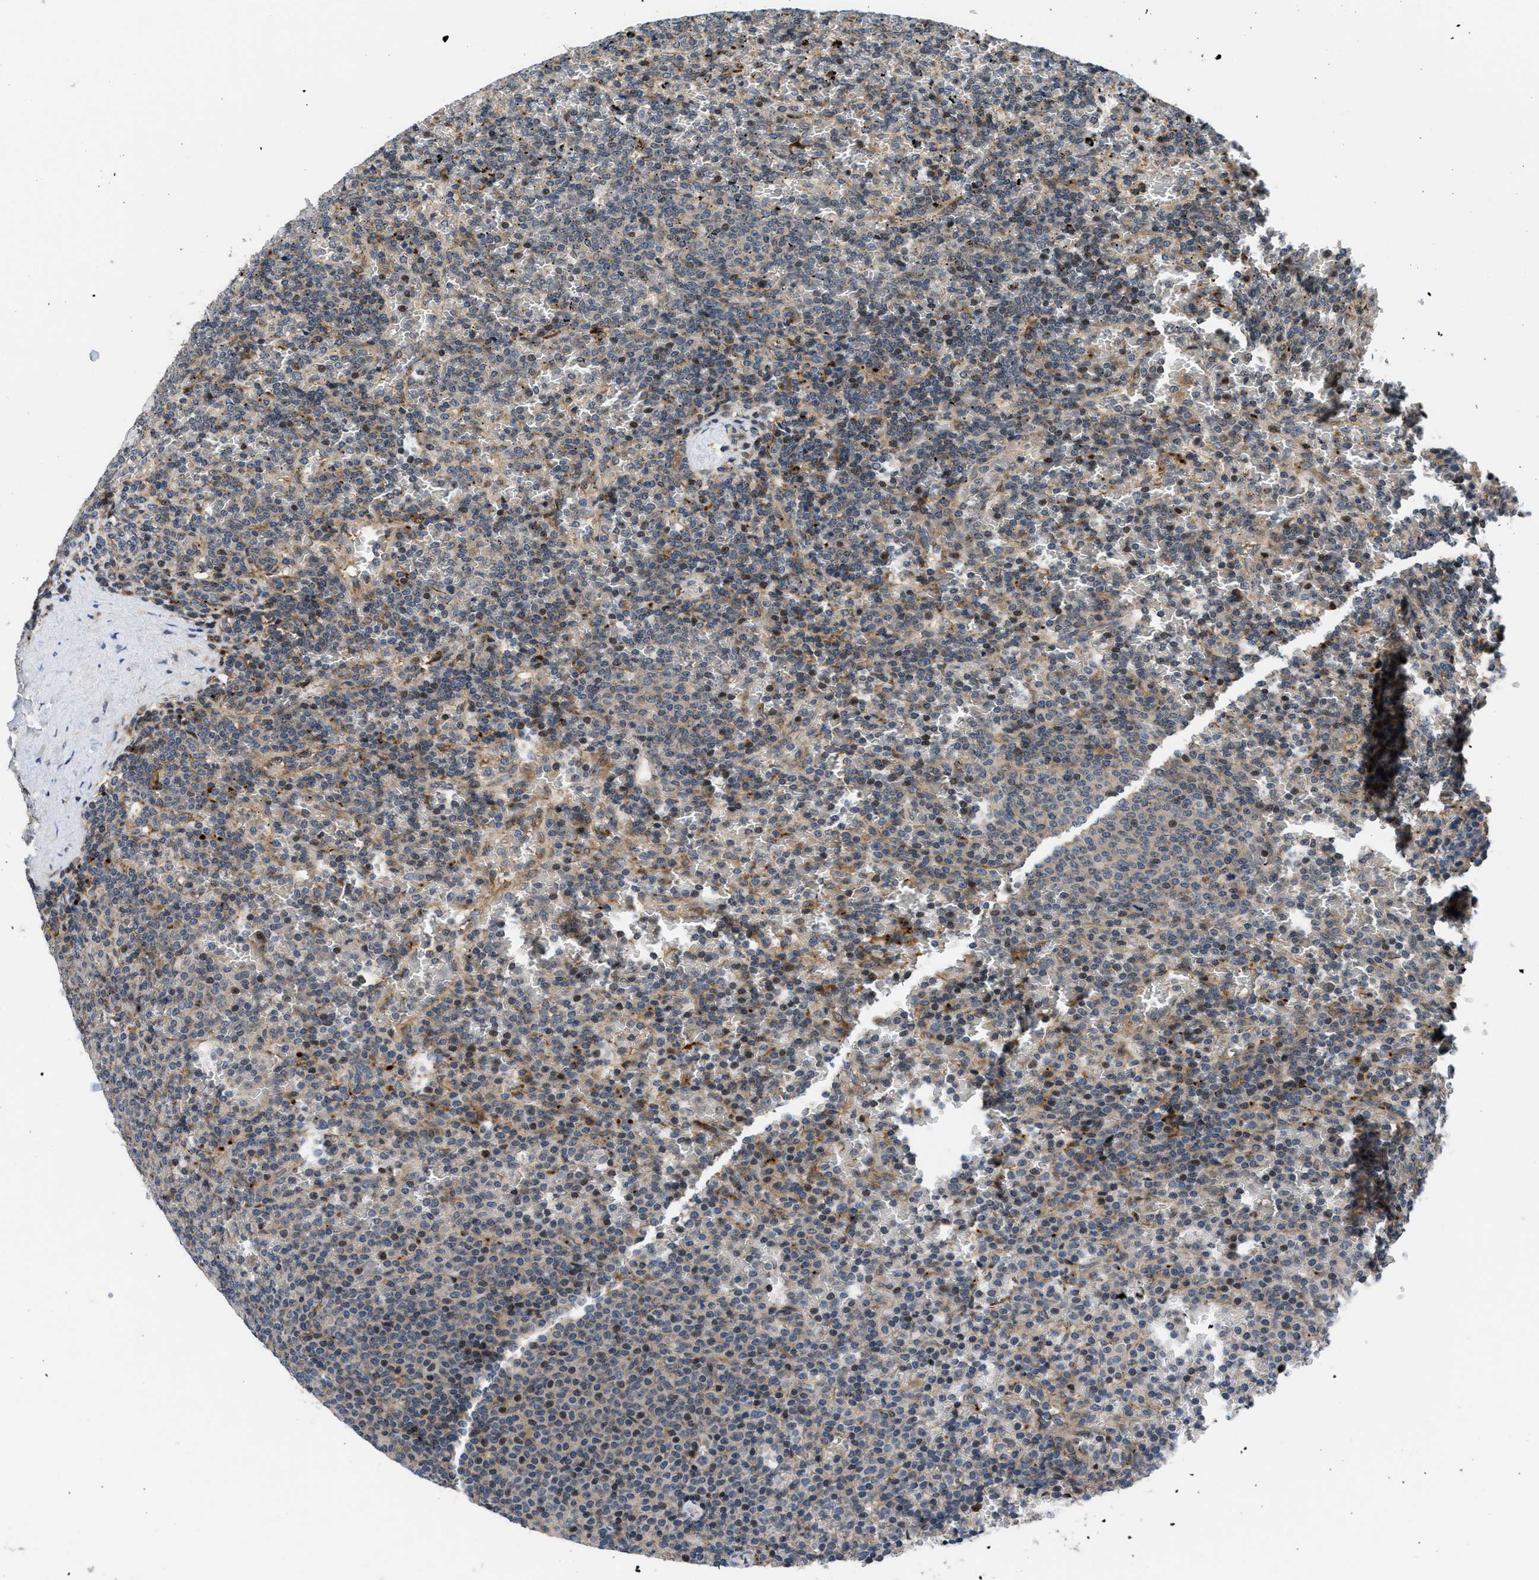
{"staining": {"intensity": "weak", "quantity": "<25%", "location": "cytoplasmic/membranous"}, "tissue": "lymphoma", "cell_type": "Tumor cells", "image_type": "cancer", "snomed": [{"axis": "morphology", "description": "Malignant lymphoma, non-Hodgkin's type, Low grade"}, {"axis": "topography", "description": "Spleen"}], "caption": "This is a photomicrograph of IHC staining of lymphoma, which shows no positivity in tumor cells.", "gene": "CTBS", "patient": {"sex": "female", "age": 77}}